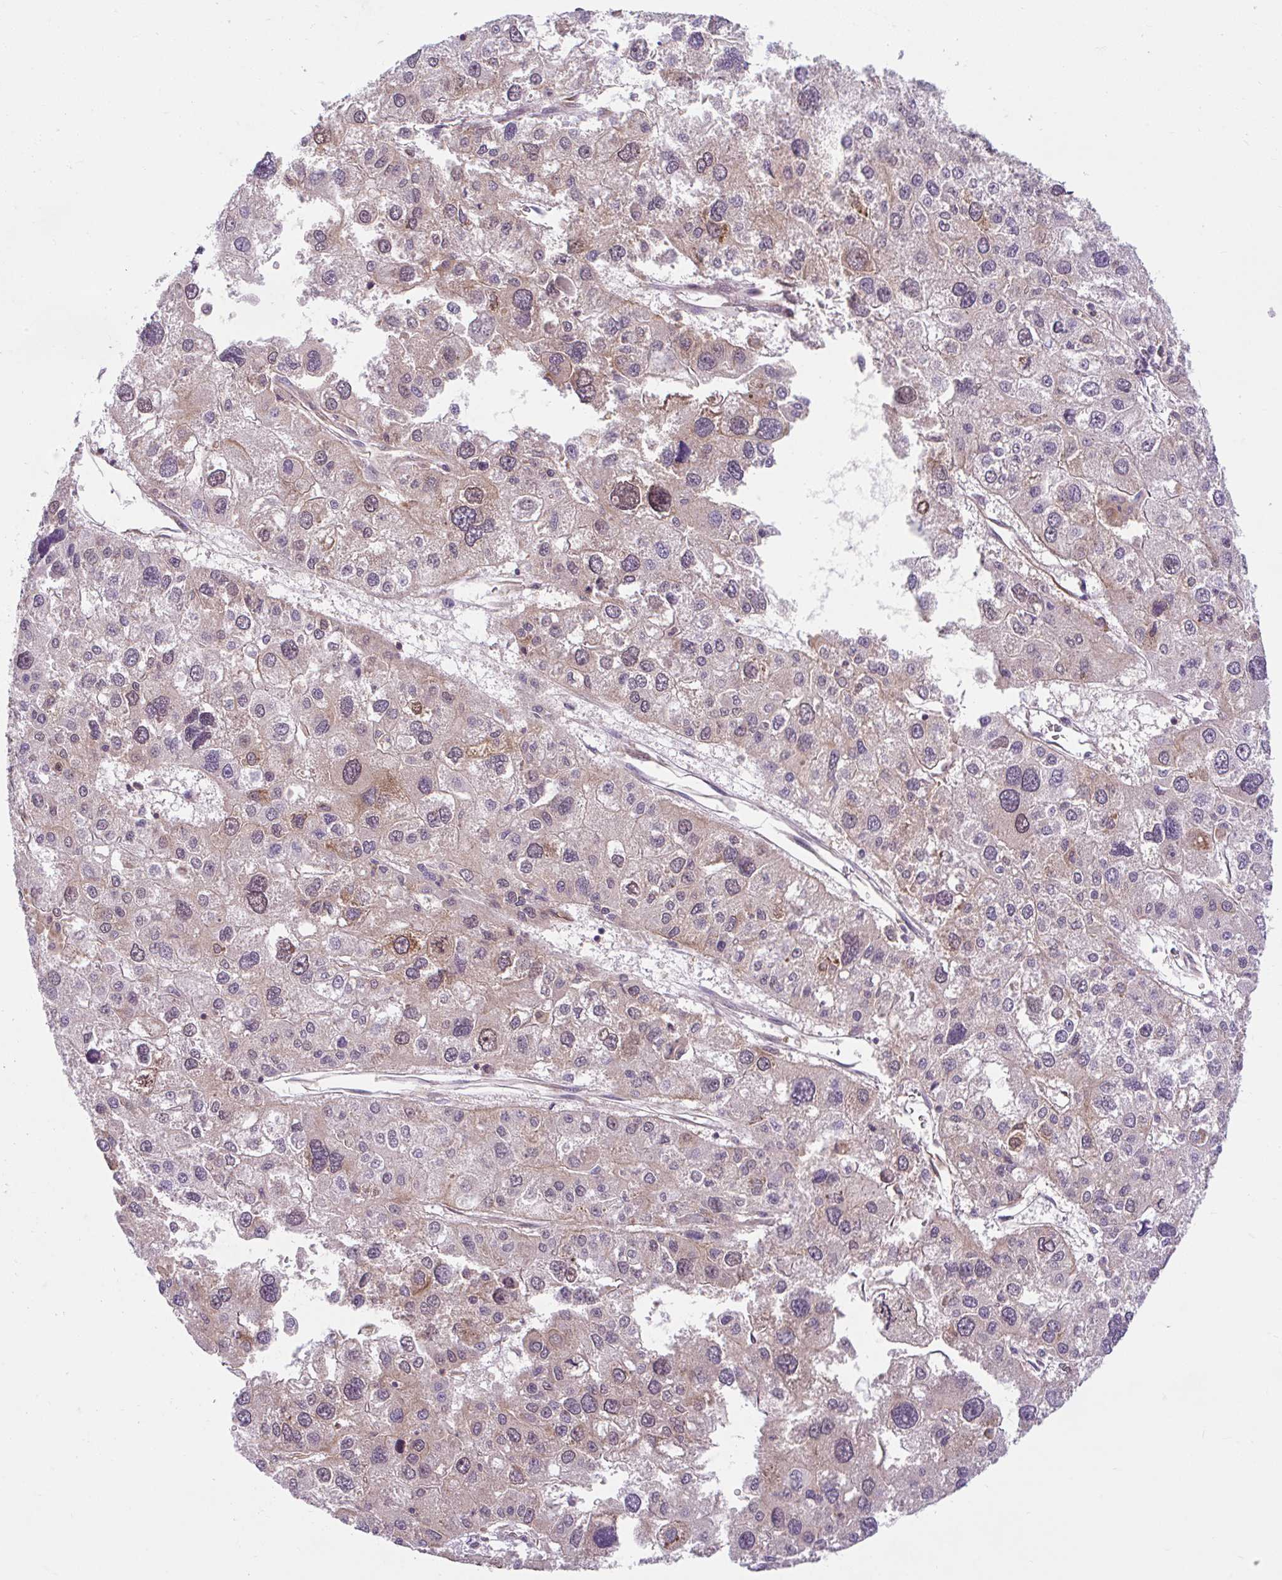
{"staining": {"intensity": "moderate", "quantity": "<25%", "location": "cytoplasmic/membranous,nuclear"}, "tissue": "liver cancer", "cell_type": "Tumor cells", "image_type": "cancer", "snomed": [{"axis": "morphology", "description": "Carcinoma, Hepatocellular, NOS"}, {"axis": "topography", "description": "Liver"}], "caption": "This image exhibits hepatocellular carcinoma (liver) stained with immunohistochemistry to label a protein in brown. The cytoplasmic/membranous and nuclear of tumor cells show moderate positivity for the protein. Nuclei are counter-stained blue.", "gene": "RALBP1", "patient": {"sex": "male", "age": 73}}